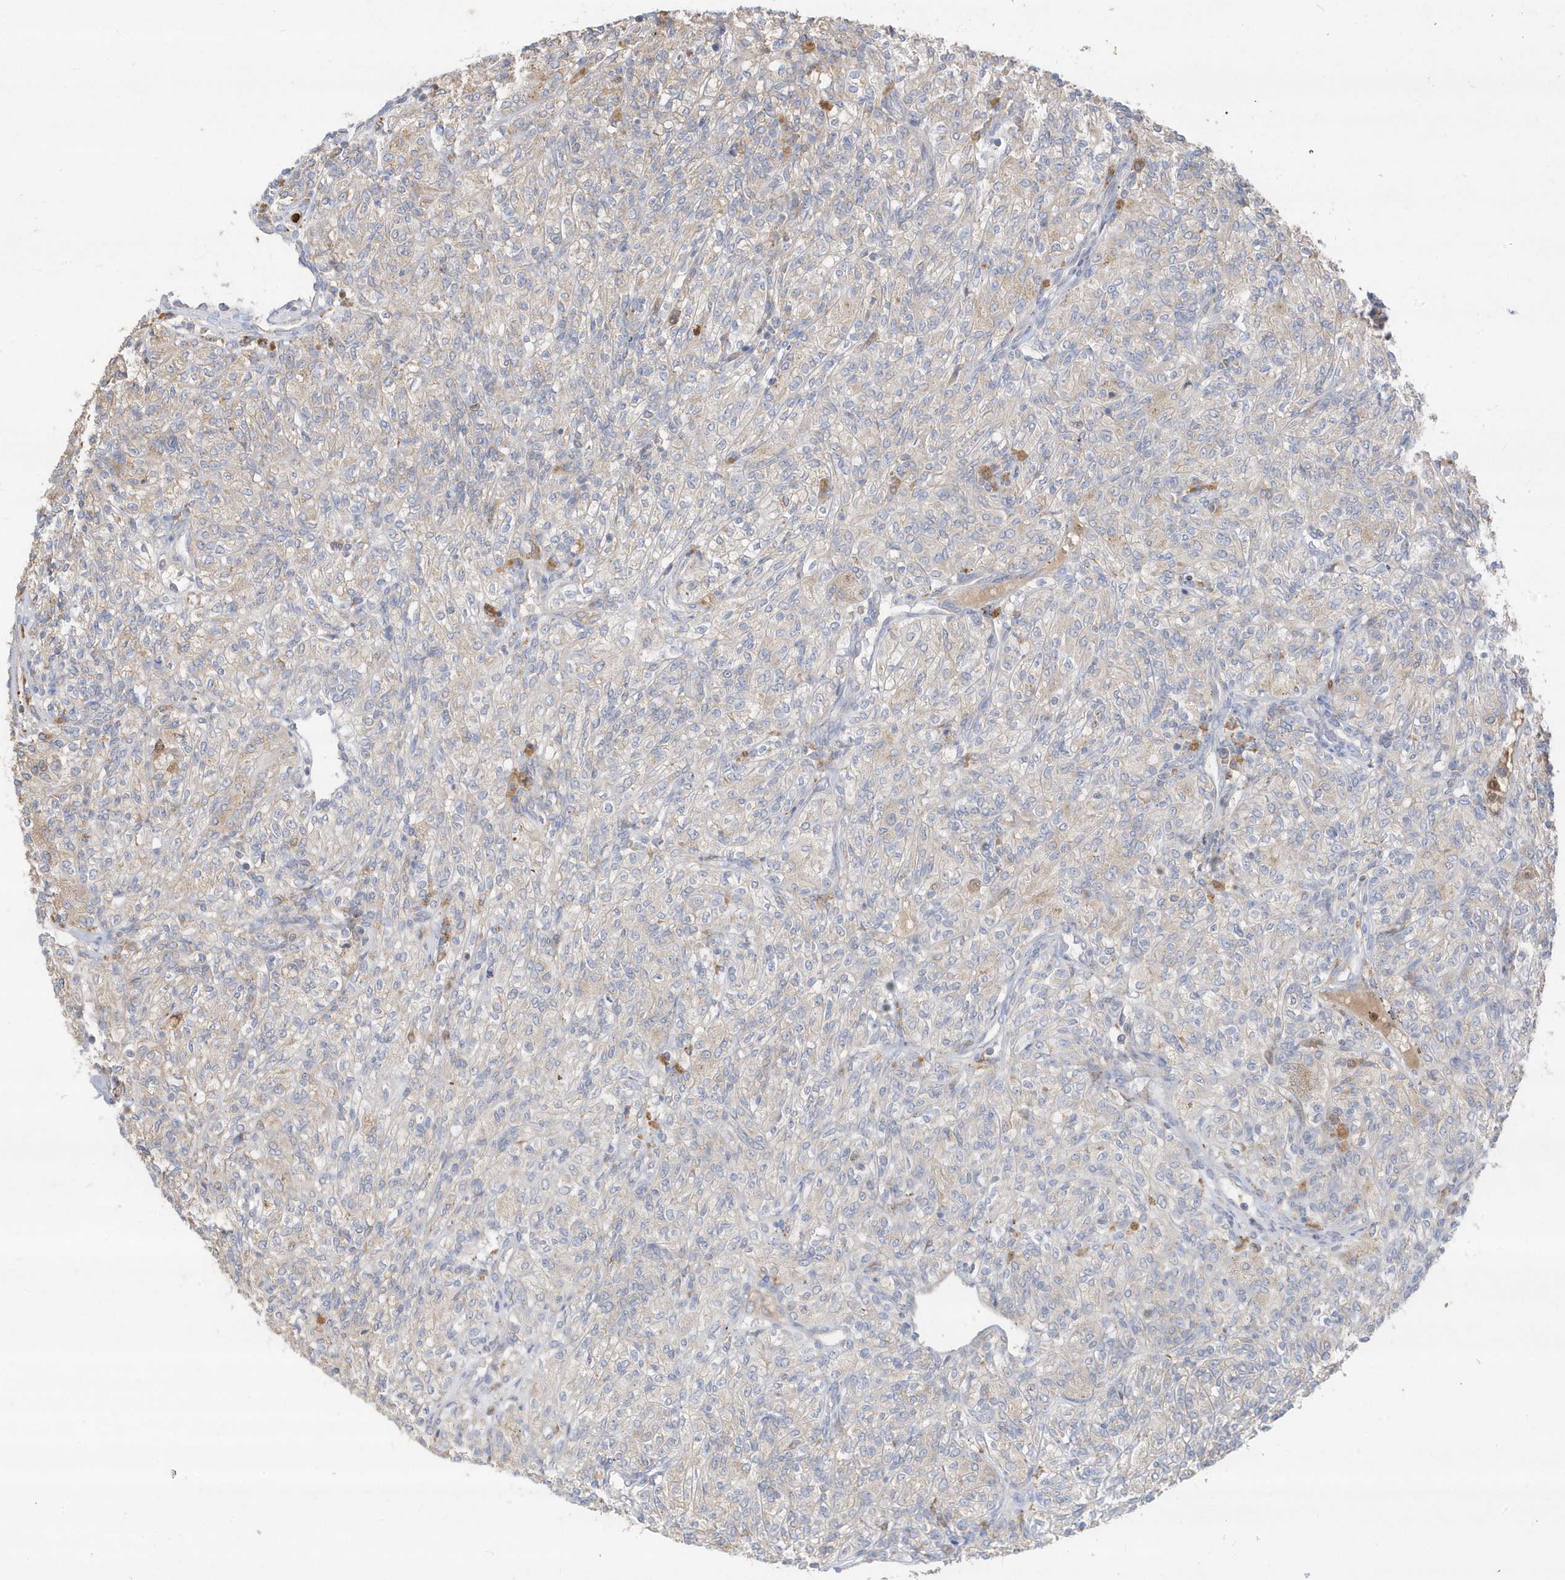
{"staining": {"intensity": "negative", "quantity": "none", "location": "none"}, "tissue": "renal cancer", "cell_type": "Tumor cells", "image_type": "cancer", "snomed": [{"axis": "morphology", "description": "Adenocarcinoma, NOS"}, {"axis": "topography", "description": "Kidney"}], "caption": "Immunohistochemistry photomicrograph of neoplastic tissue: renal adenocarcinoma stained with DAB (3,3'-diaminobenzidine) reveals no significant protein staining in tumor cells. (DAB IHC visualized using brightfield microscopy, high magnification).", "gene": "DPP9", "patient": {"sex": "male", "age": 77}}